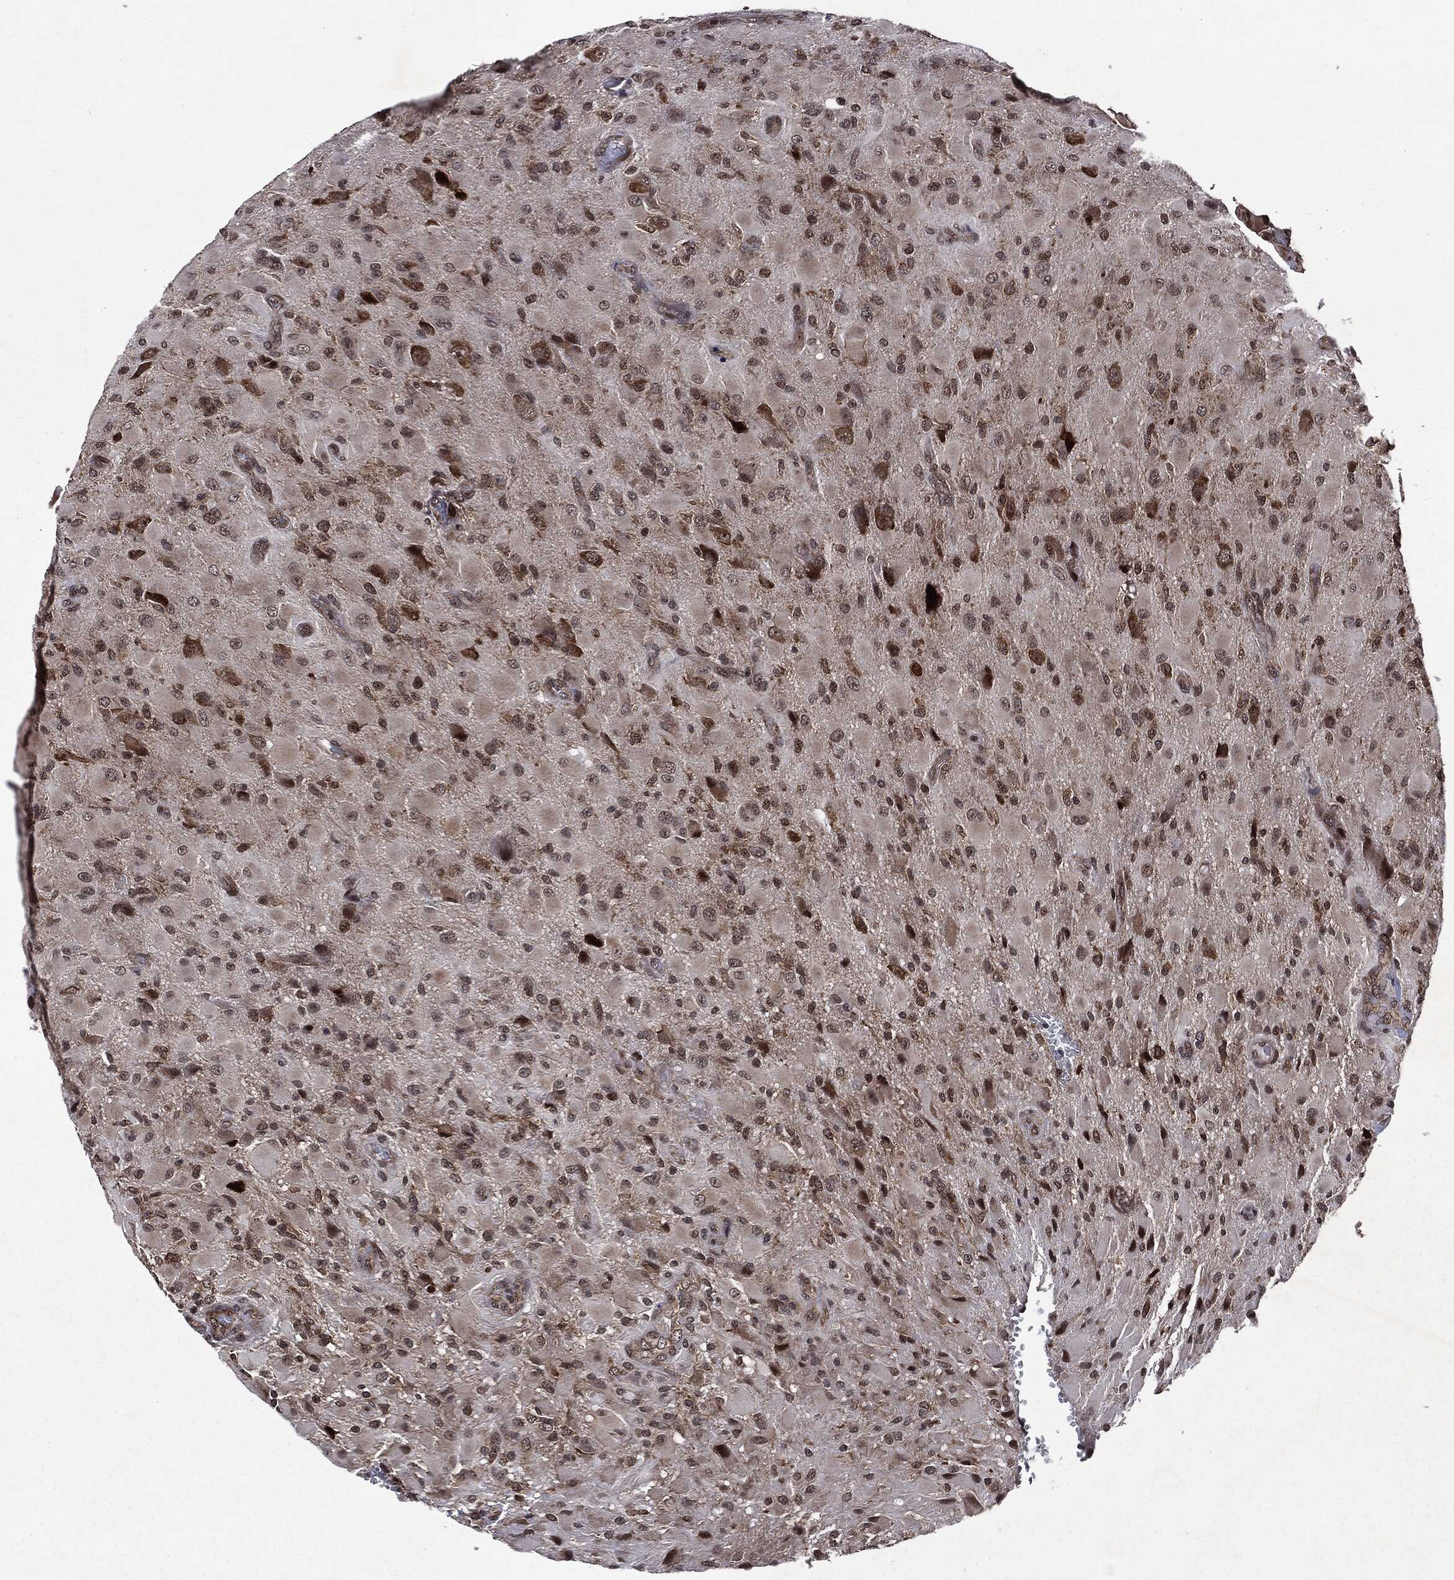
{"staining": {"intensity": "moderate", "quantity": "<25%", "location": "cytoplasmic/membranous"}, "tissue": "glioma", "cell_type": "Tumor cells", "image_type": "cancer", "snomed": [{"axis": "morphology", "description": "Glioma, malignant, High grade"}, {"axis": "topography", "description": "Cerebral cortex"}], "caption": "Malignant glioma (high-grade) stained for a protein displays moderate cytoplasmic/membranous positivity in tumor cells. (Stains: DAB in brown, nuclei in blue, Microscopy: brightfield microscopy at high magnification).", "gene": "STAU2", "patient": {"sex": "male", "age": 35}}